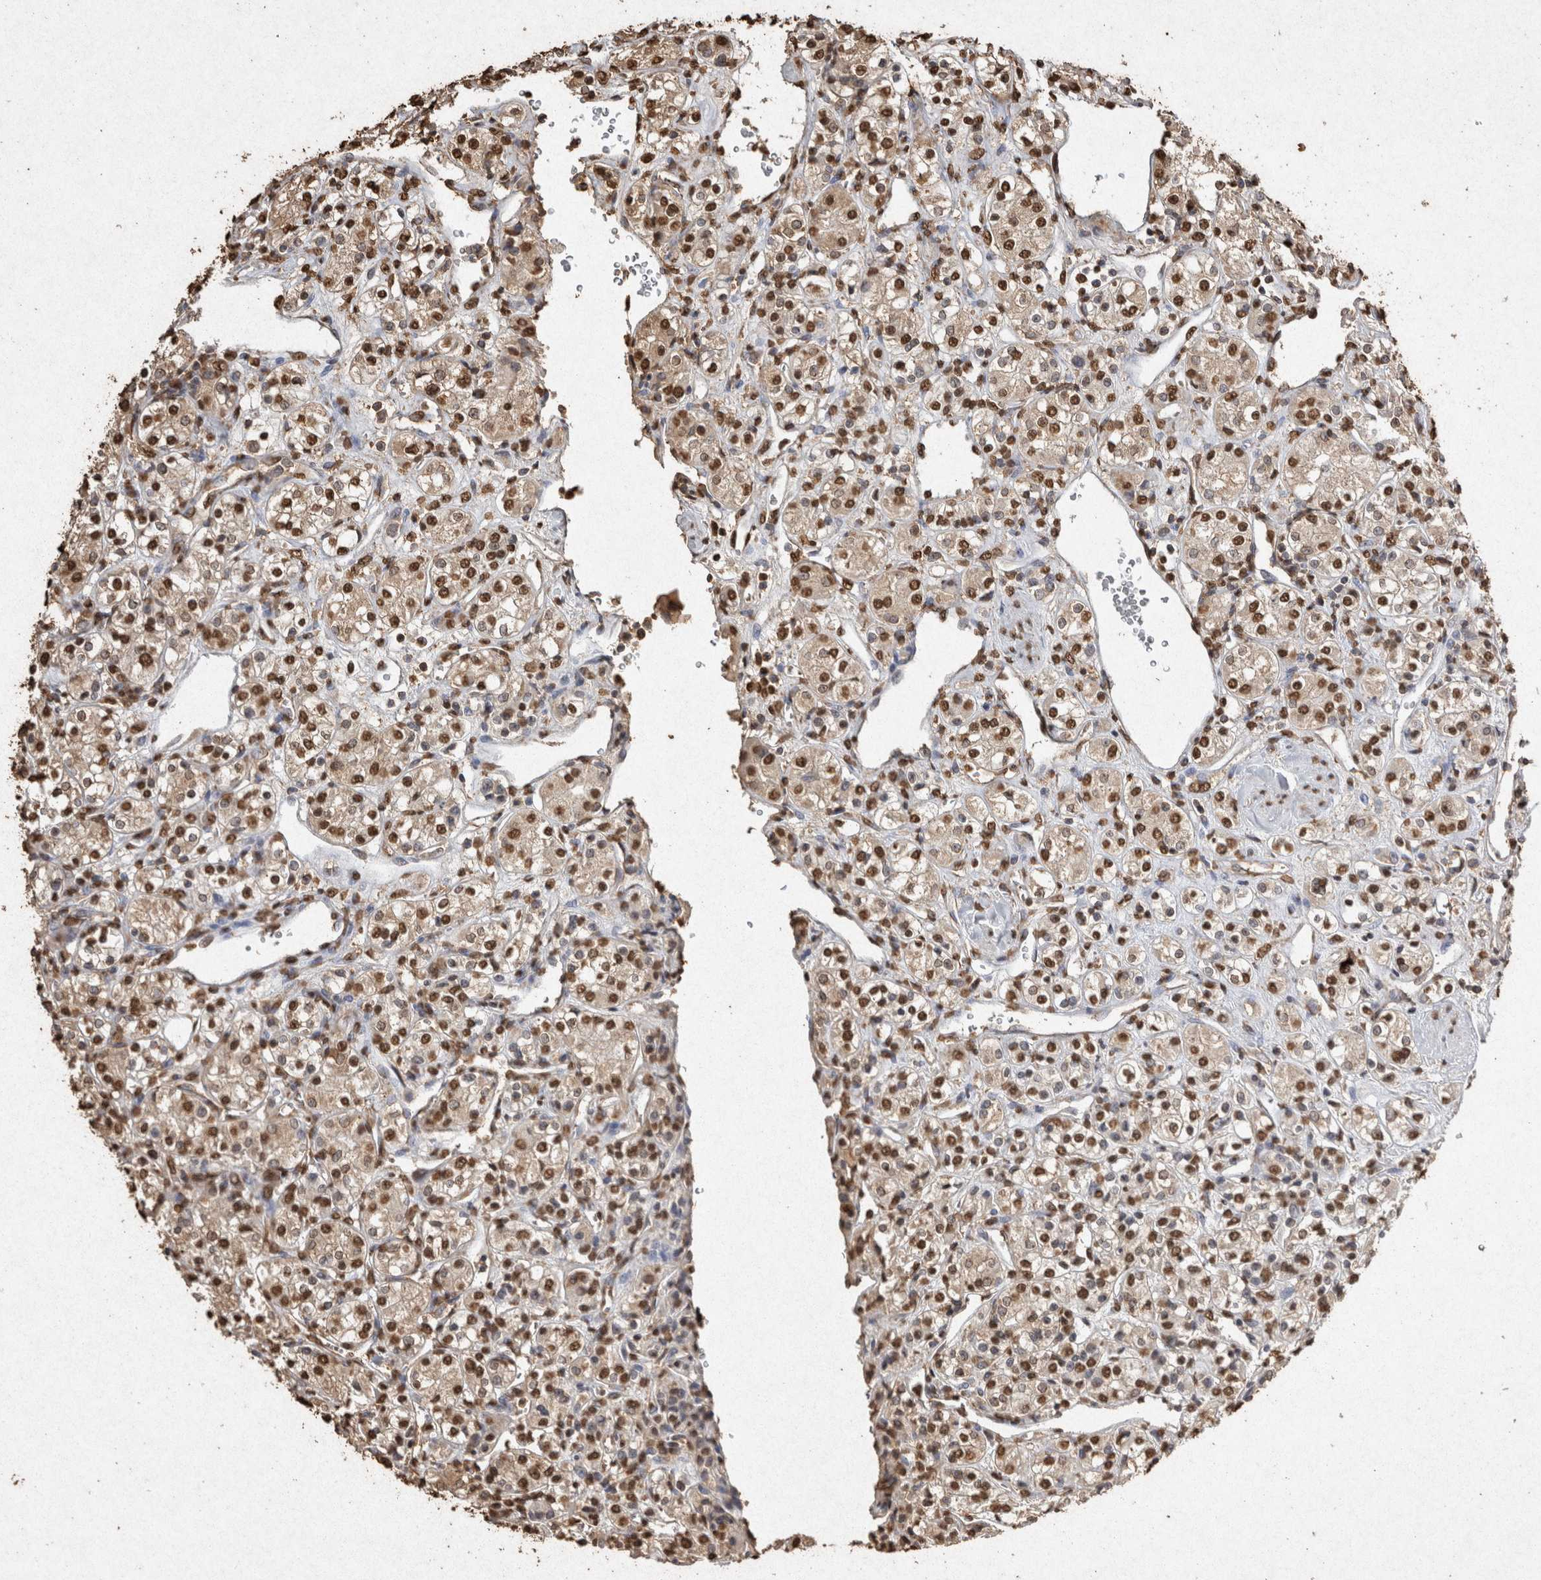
{"staining": {"intensity": "strong", "quantity": ">75%", "location": "nuclear"}, "tissue": "renal cancer", "cell_type": "Tumor cells", "image_type": "cancer", "snomed": [{"axis": "morphology", "description": "Adenocarcinoma, NOS"}, {"axis": "topography", "description": "Kidney"}], "caption": "Adenocarcinoma (renal) stained with immunohistochemistry (IHC) reveals strong nuclear staining in approximately >75% of tumor cells.", "gene": "FSTL3", "patient": {"sex": "male", "age": 77}}